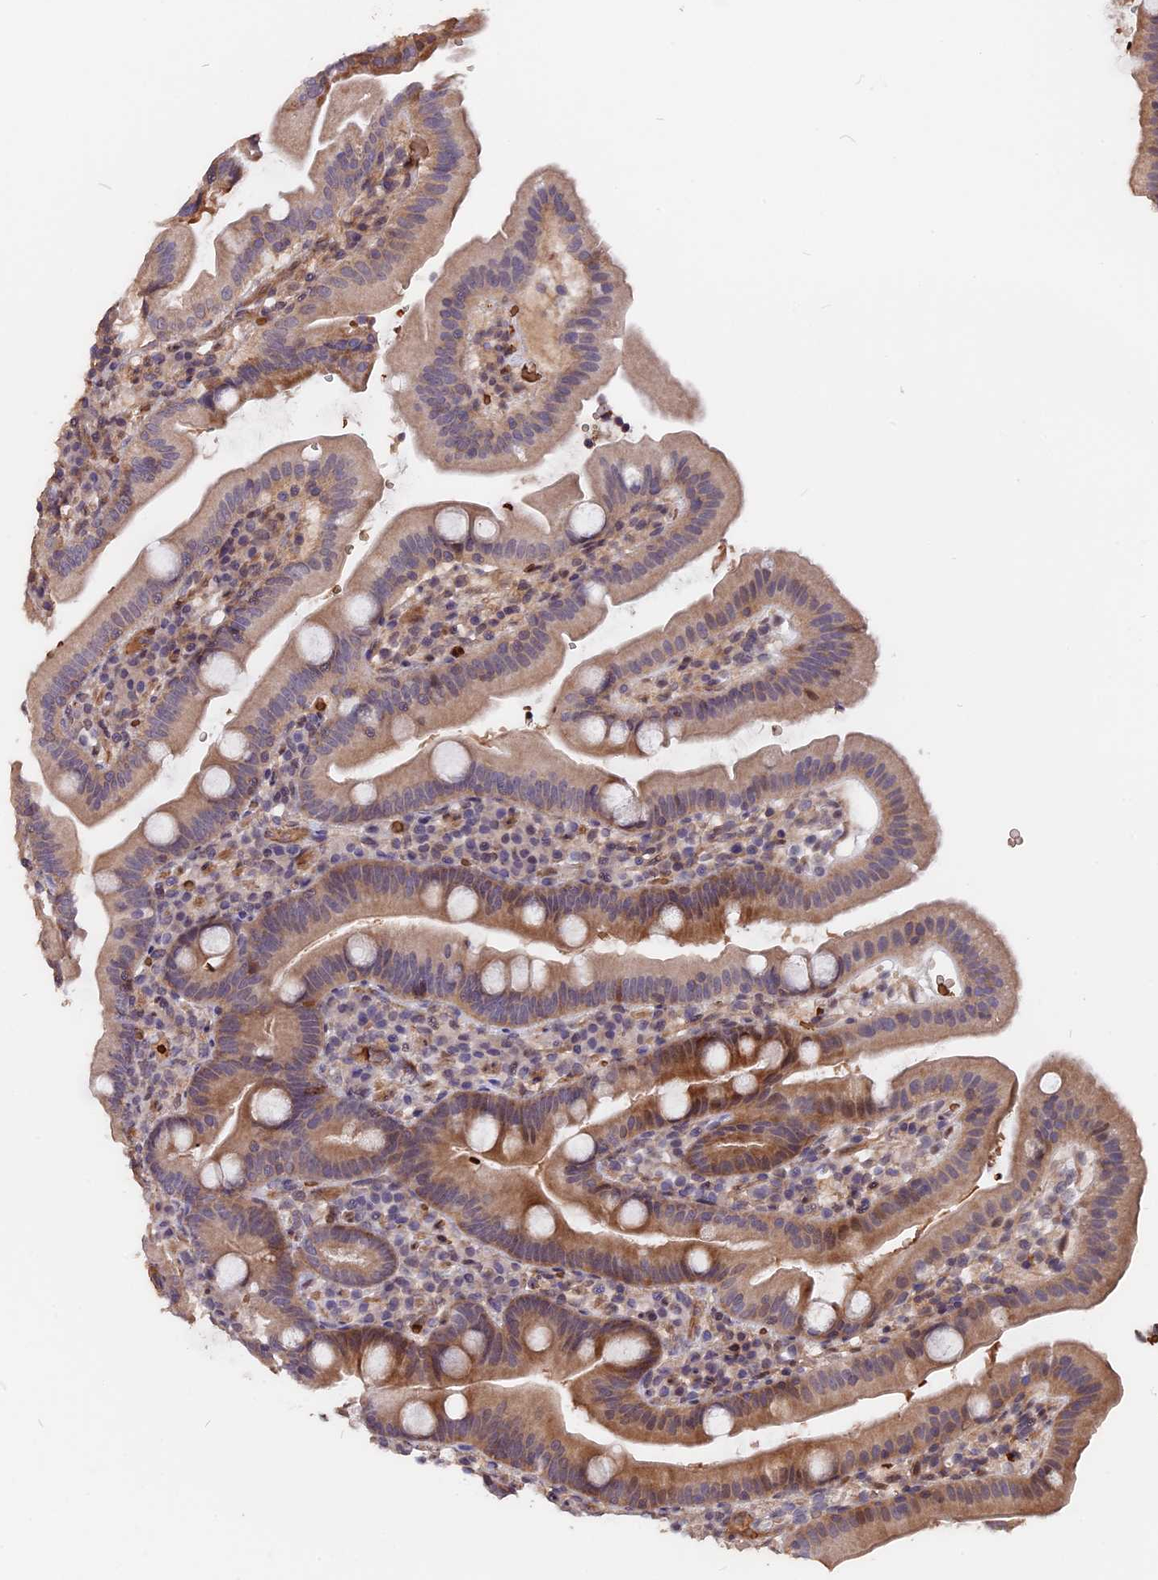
{"staining": {"intensity": "moderate", "quantity": ">75%", "location": "cytoplasmic/membranous"}, "tissue": "duodenum", "cell_type": "Glandular cells", "image_type": "normal", "snomed": [{"axis": "morphology", "description": "Normal tissue, NOS"}, {"axis": "topography", "description": "Duodenum"}], "caption": "Duodenum stained with immunohistochemistry exhibits moderate cytoplasmic/membranous positivity in about >75% of glandular cells. (brown staining indicates protein expression, while blue staining denotes nuclei).", "gene": "ZC3H10", "patient": {"sex": "female", "age": 67}}